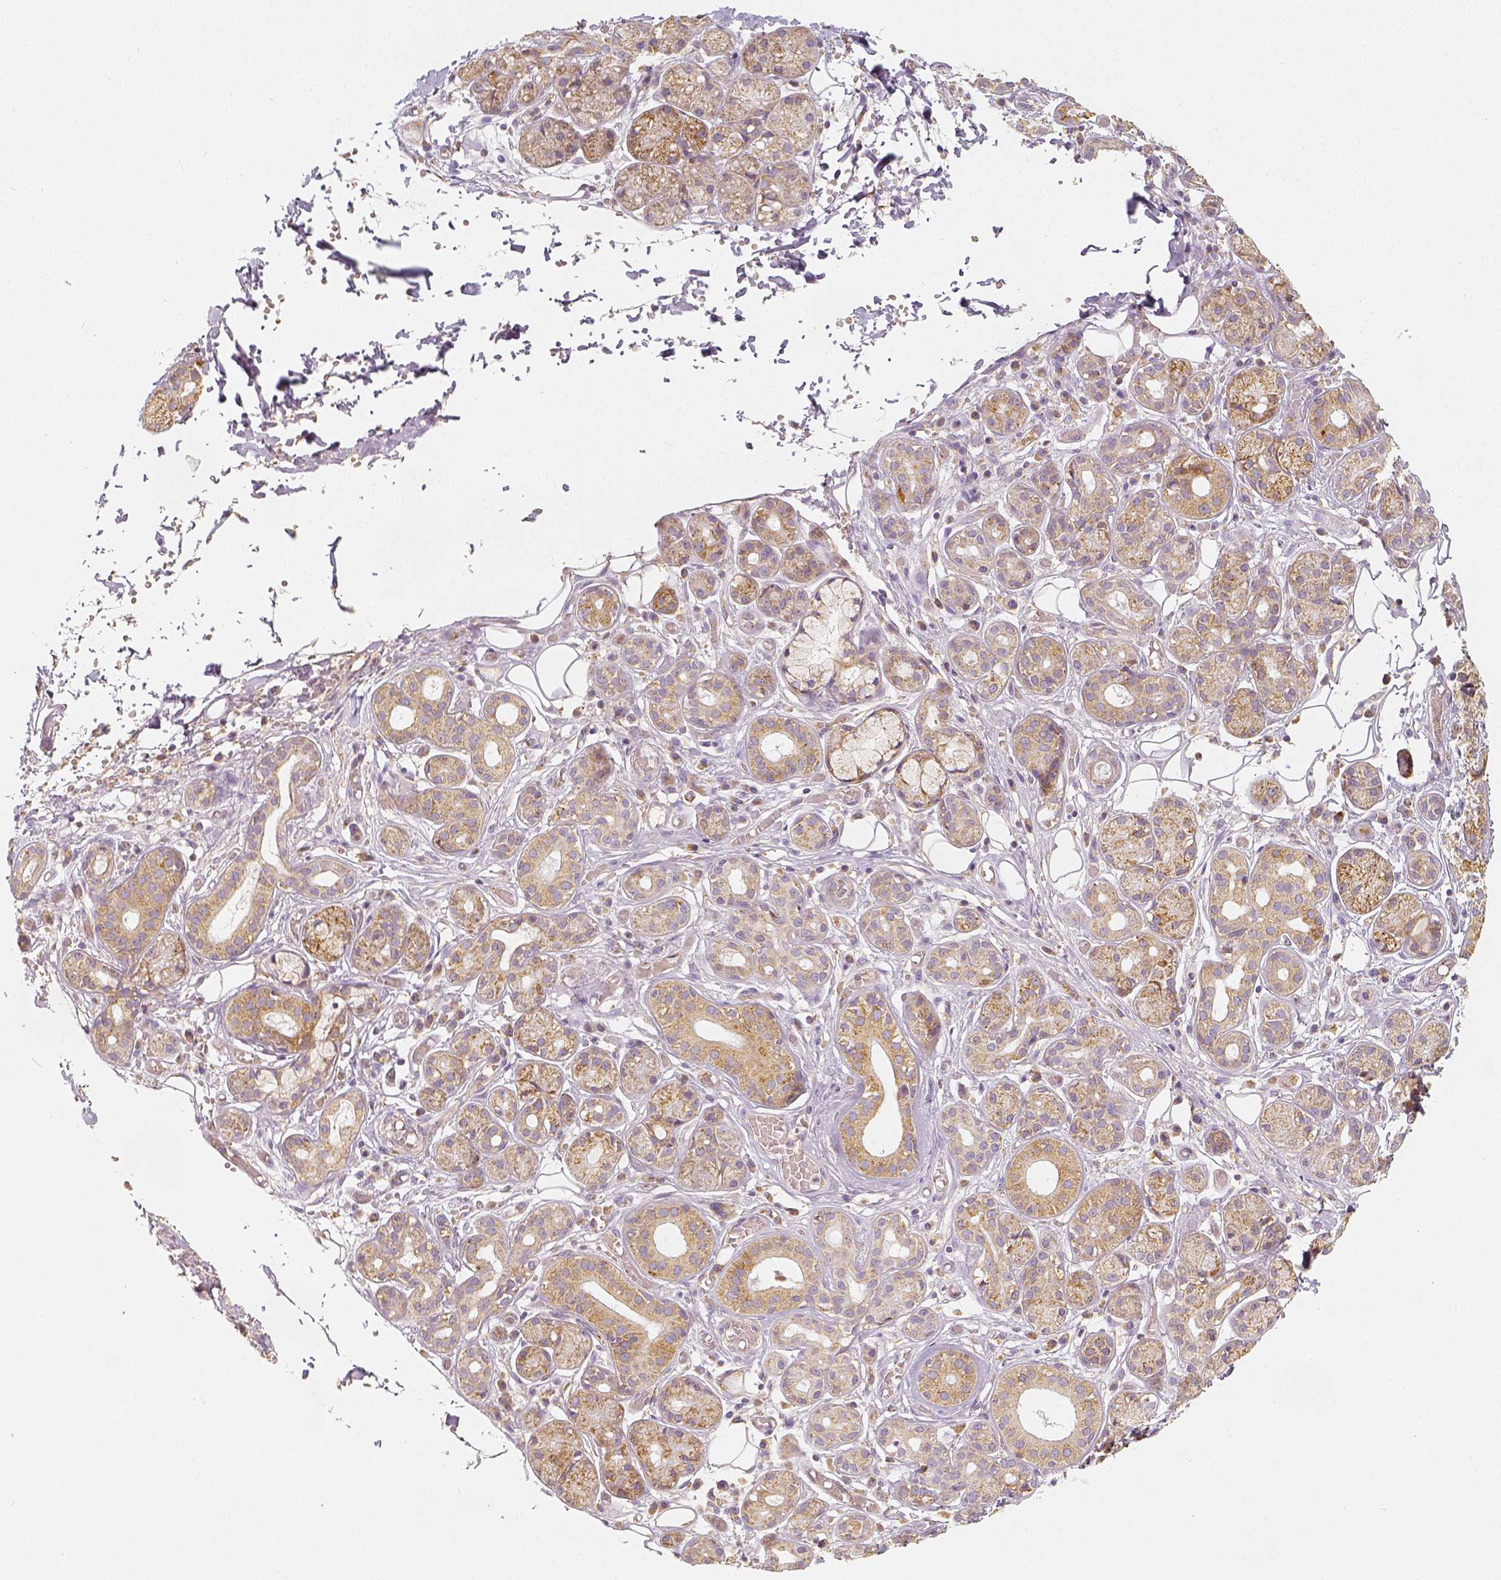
{"staining": {"intensity": "moderate", "quantity": ">75%", "location": "cytoplasmic/membranous"}, "tissue": "salivary gland", "cell_type": "Glandular cells", "image_type": "normal", "snomed": [{"axis": "morphology", "description": "Normal tissue, NOS"}, {"axis": "topography", "description": "Salivary gland"}, {"axis": "topography", "description": "Peripheral nerve tissue"}], "caption": "Protein analysis of normal salivary gland displays moderate cytoplasmic/membranous positivity in about >75% of glandular cells.", "gene": "PGAM5", "patient": {"sex": "male", "age": 71}}